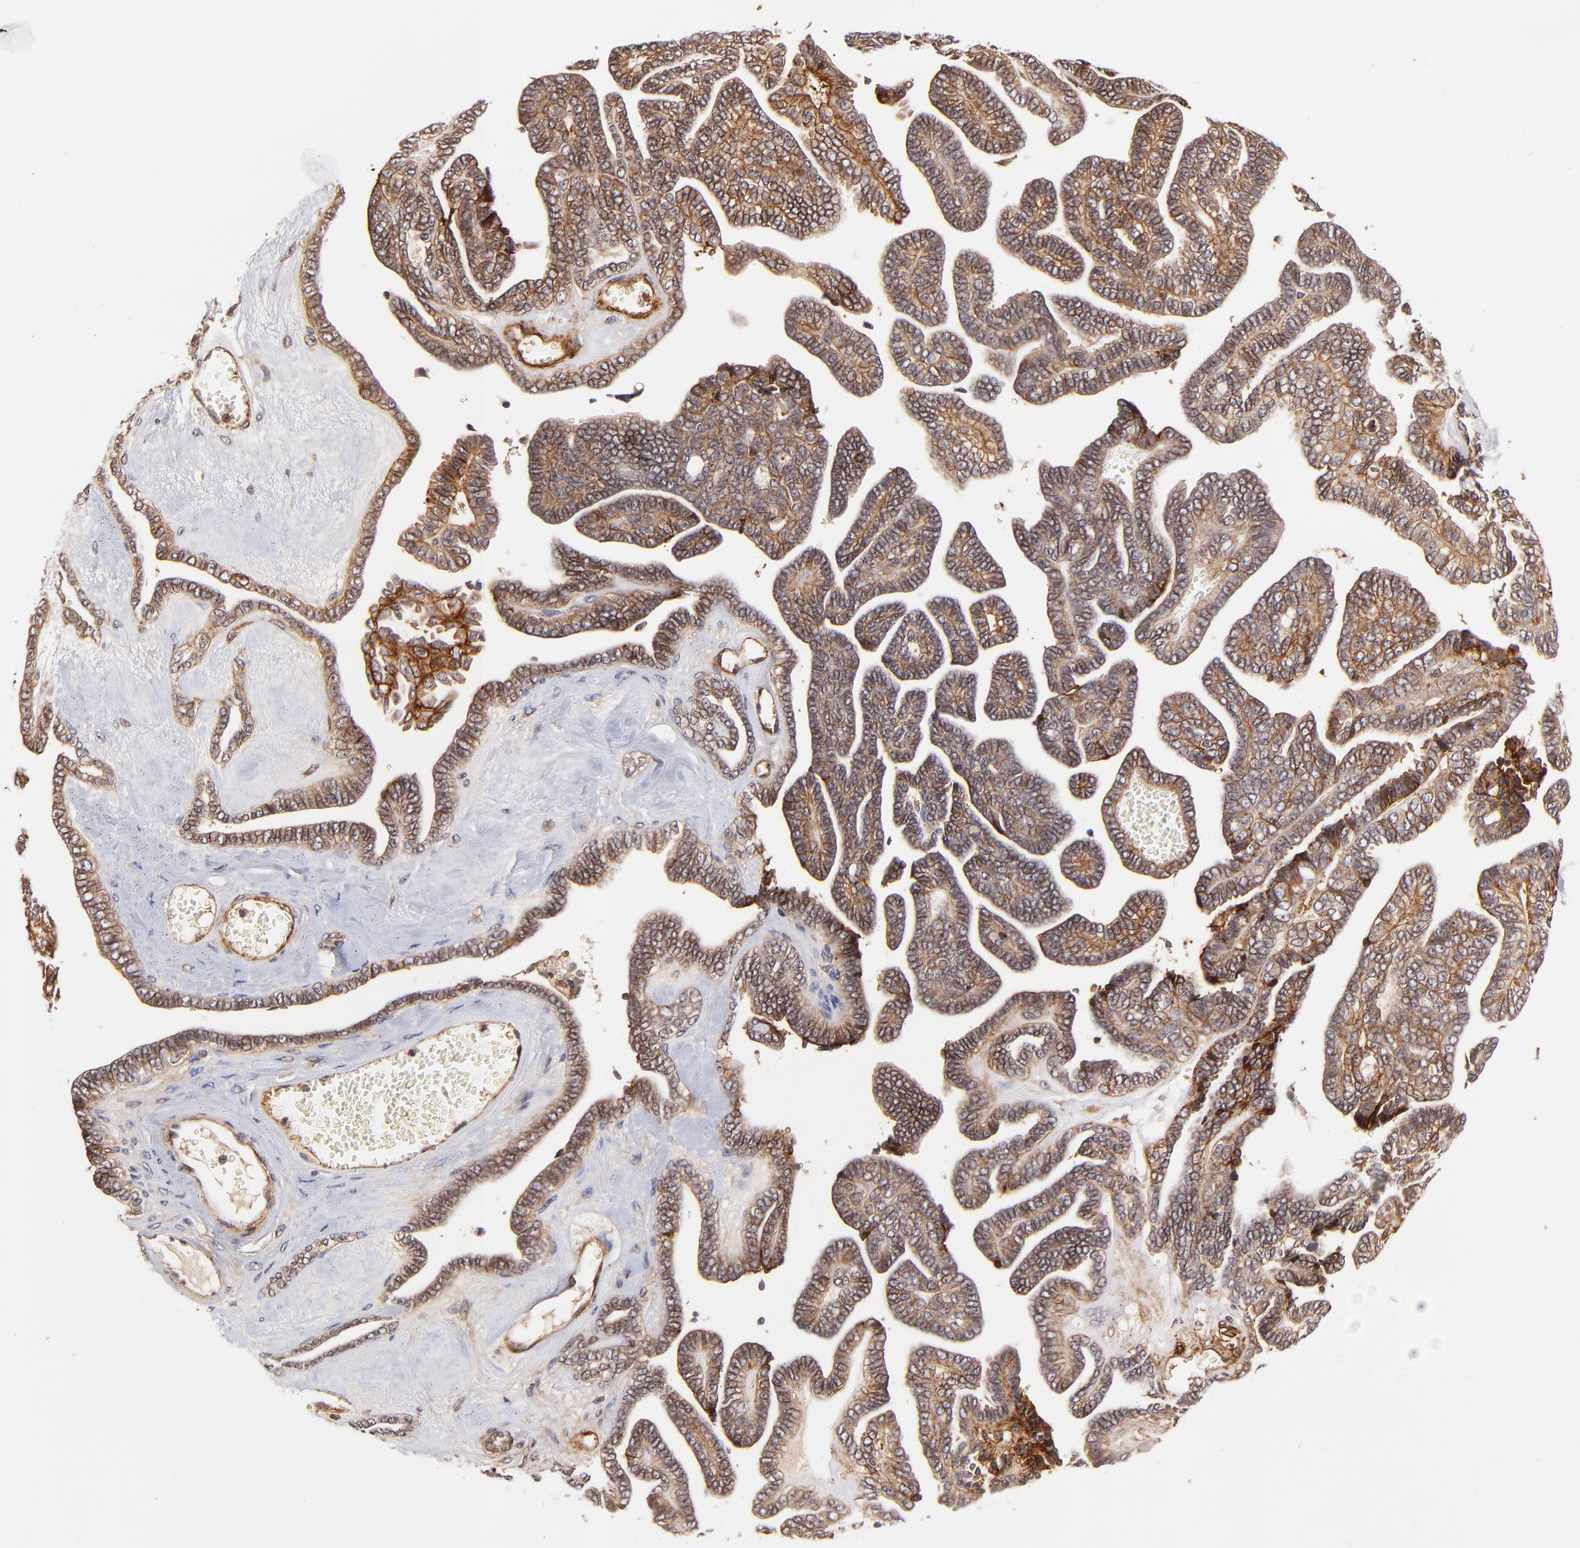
{"staining": {"intensity": "strong", "quantity": ">75%", "location": "cytoplasmic/membranous"}, "tissue": "ovarian cancer", "cell_type": "Tumor cells", "image_type": "cancer", "snomed": [{"axis": "morphology", "description": "Cystadenocarcinoma, serous, NOS"}, {"axis": "topography", "description": "Ovary"}], "caption": "Strong cytoplasmic/membranous expression is seen in about >75% of tumor cells in serous cystadenocarcinoma (ovarian).", "gene": "ITGB1", "patient": {"sex": "female", "age": 71}}